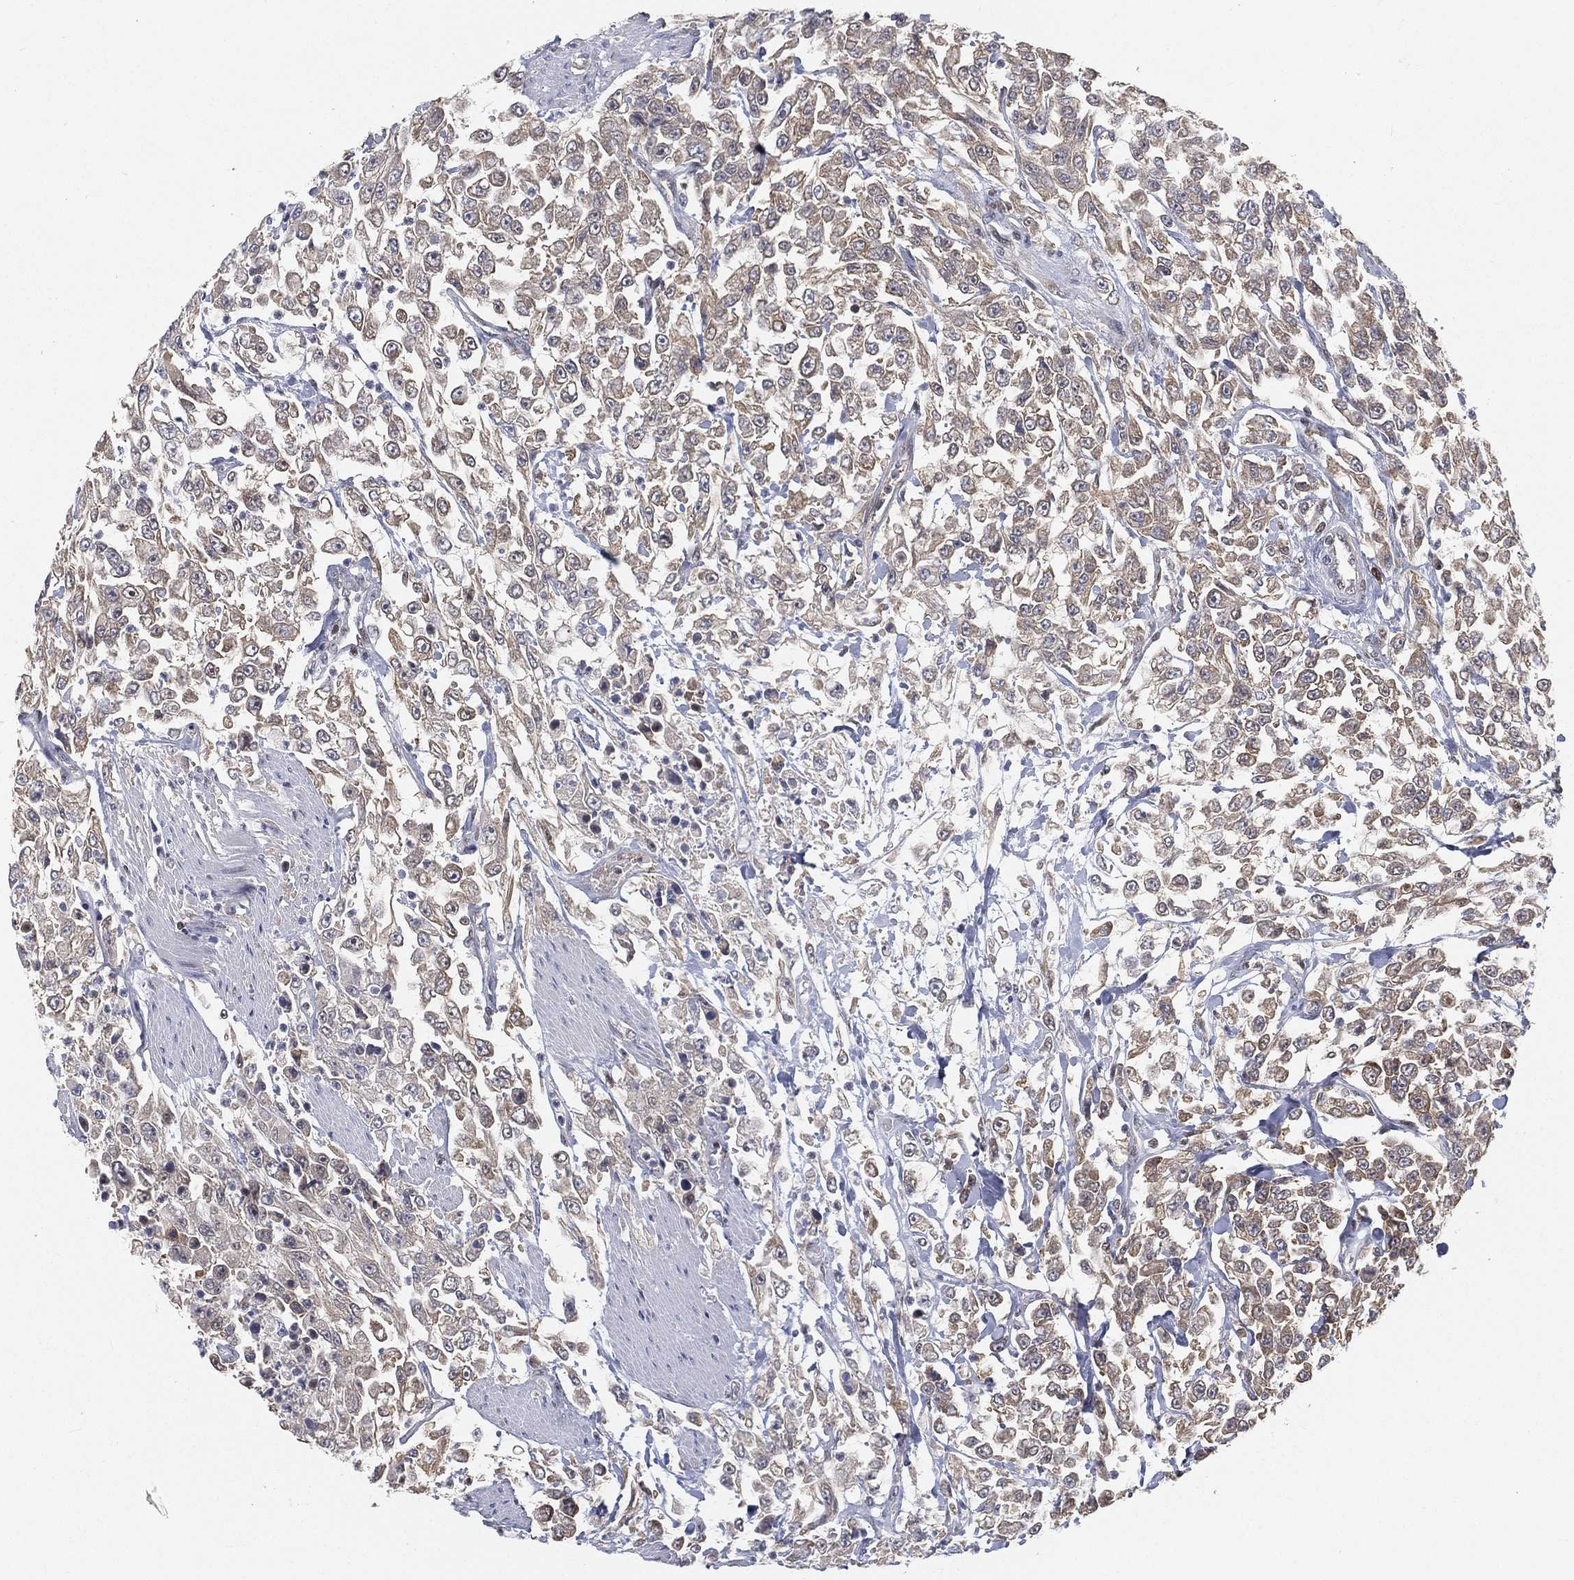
{"staining": {"intensity": "negative", "quantity": "none", "location": "none"}, "tissue": "urothelial cancer", "cell_type": "Tumor cells", "image_type": "cancer", "snomed": [{"axis": "morphology", "description": "Urothelial carcinoma, High grade"}, {"axis": "topography", "description": "Urinary bladder"}], "caption": "IHC histopathology image of urothelial cancer stained for a protein (brown), which demonstrates no expression in tumor cells.", "gene": "CRTC3", "patient": {"sex": "male", "age": 46}}